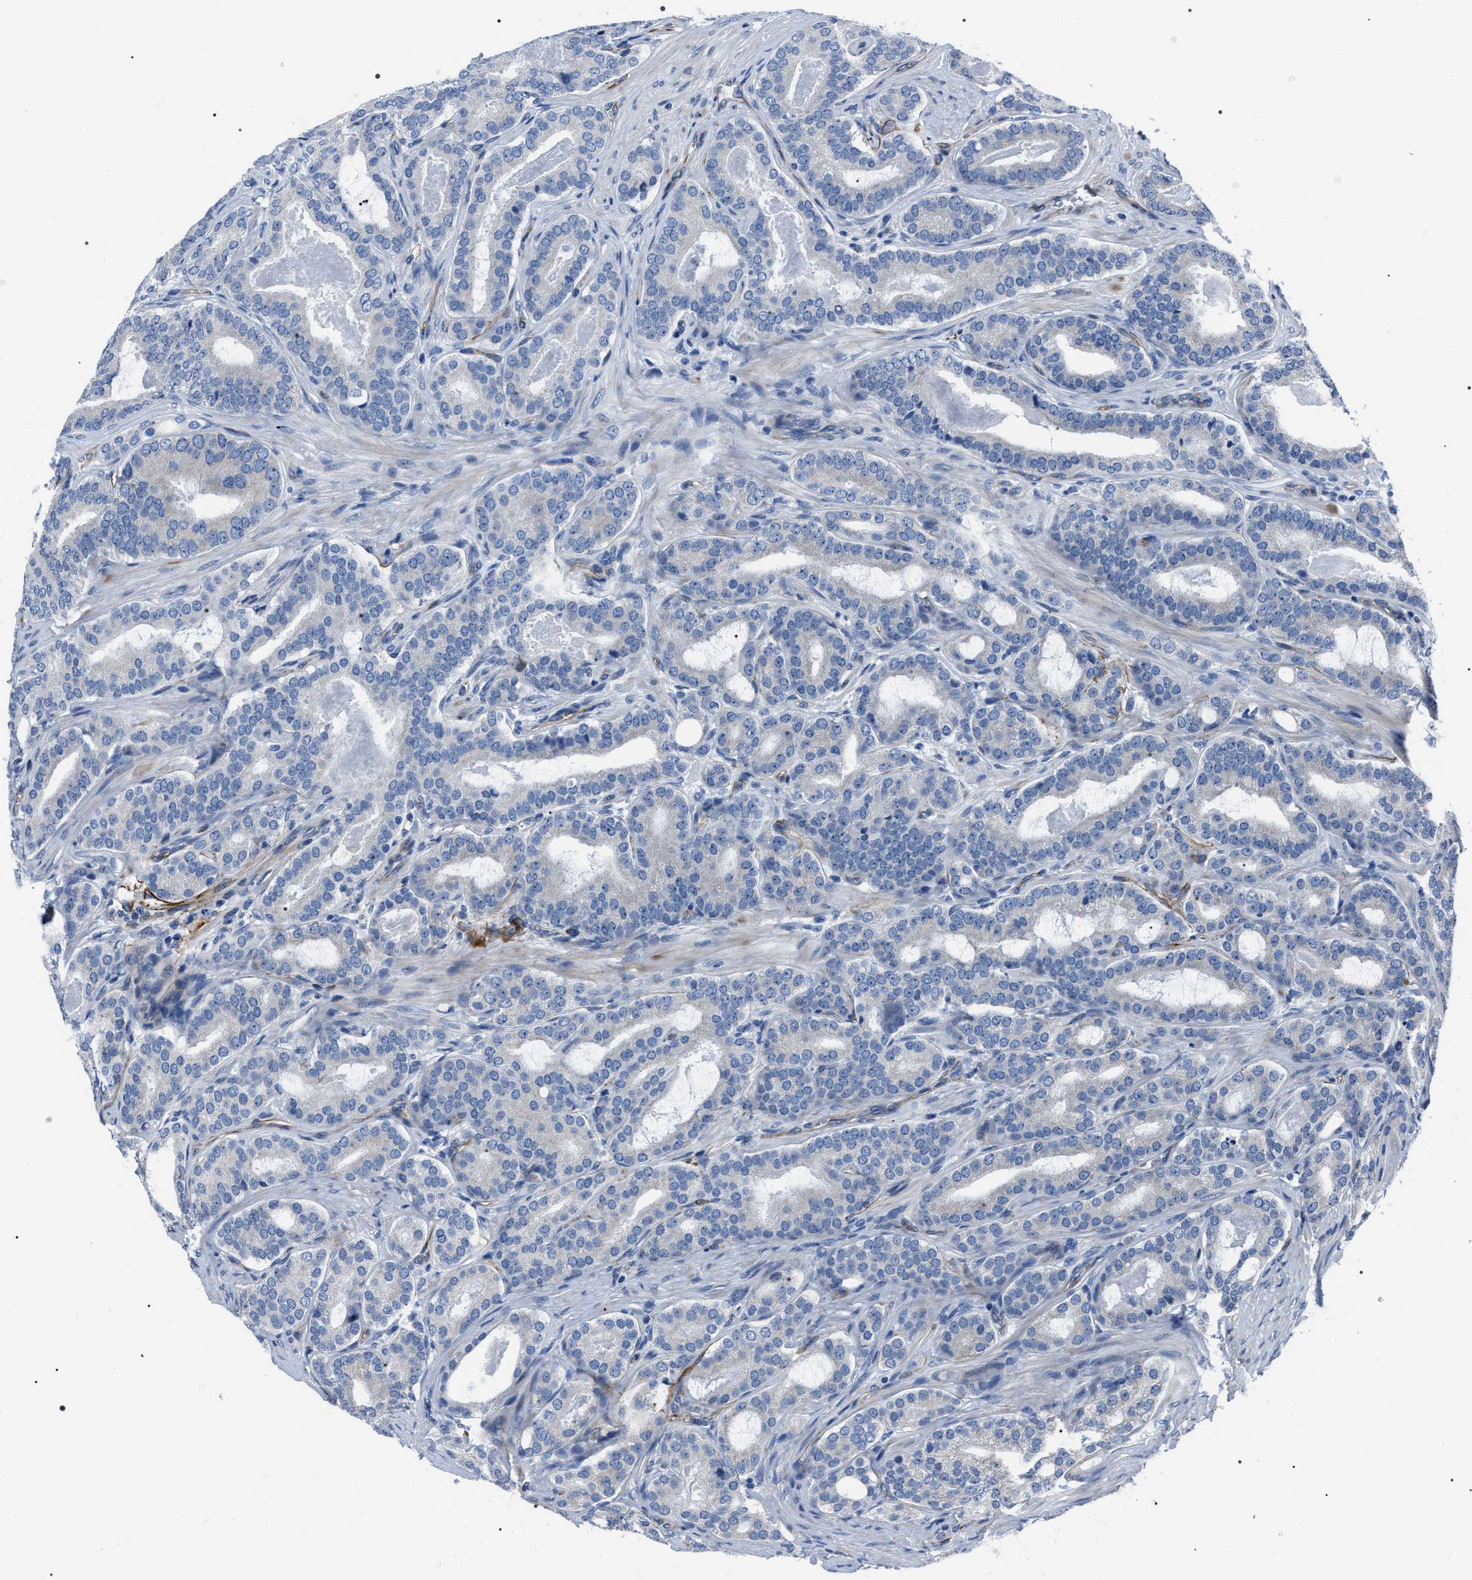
{"staining": {"intensity": "negative", "quantity": "none", "location": "none"}, "tissue": "prostate cancer", "cell_type": "Tumor cells", "image_type": "cancer", "snomed": [{"axis": "morphology", "description": "Adenocarcinoma, High grade"}, {"axis": "topography", "description": "Prostate"}], "caption": "Immunohistochemical staining of human prostate adenocarcinoma (high-grade) demonstrates no significant expression in tumor cells.", "gene": "PKD1L1", "patient": {"sex": "male", "age": 60}}